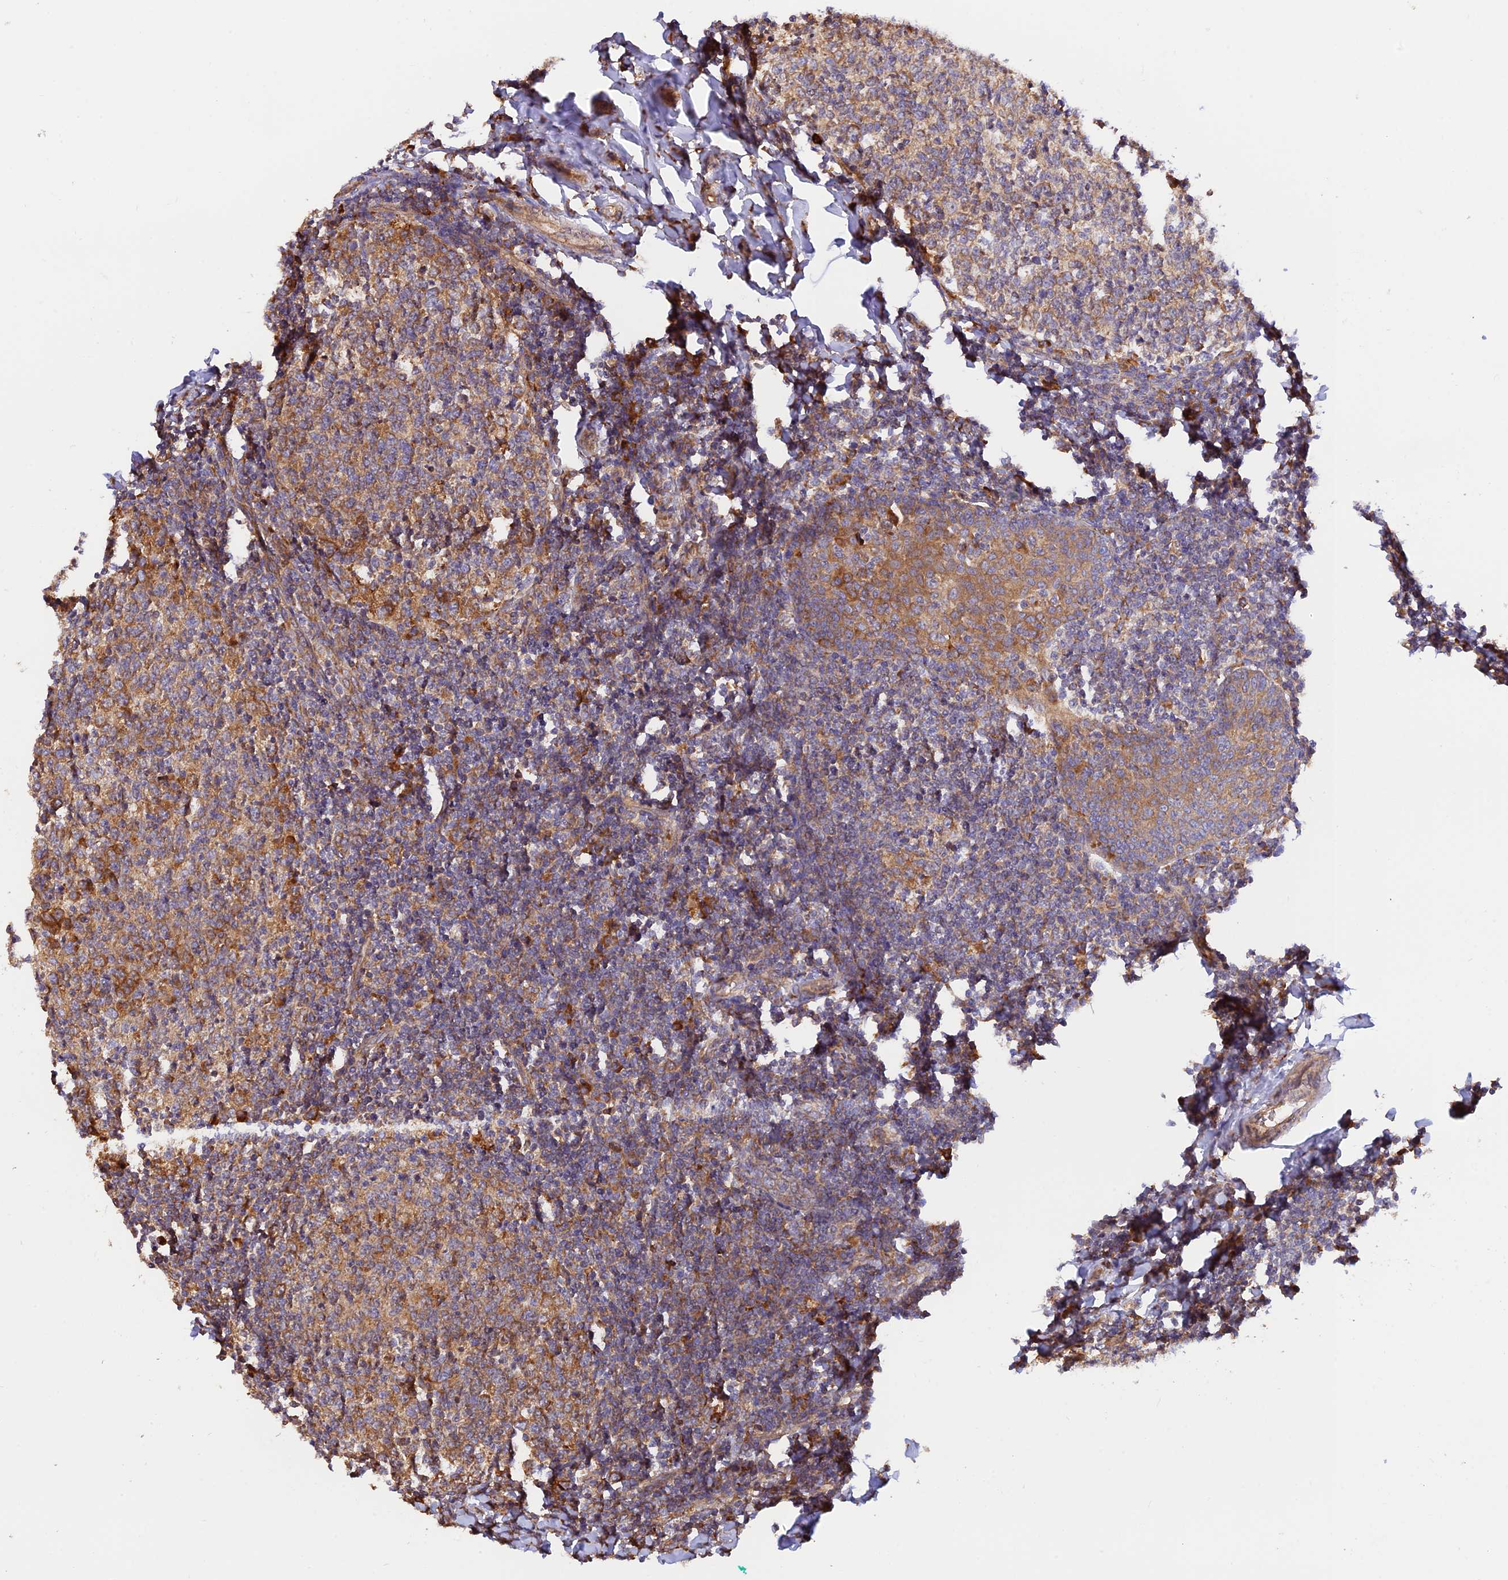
{"staining": {"intensity": "moderate", "quantity": "25%-75%", "location": "cytoplasmic/membranous"}, "tissue": "tonsil", "cell_type": "Germinal center cells", "image_type": "normal", "snomed": [{"axis": "morphology", "description": "Normal tissue, NOS"}, {"axis": "topography", "description": "Tonsil"}], "caption": "Protein analysis of benign tonsil reveals moderate cytoplasmic/membranous positivity in approximately 25%-75% of germinal center cells.", "gene": "RPL5", "patient": {"sex": "female", "age": 19}}